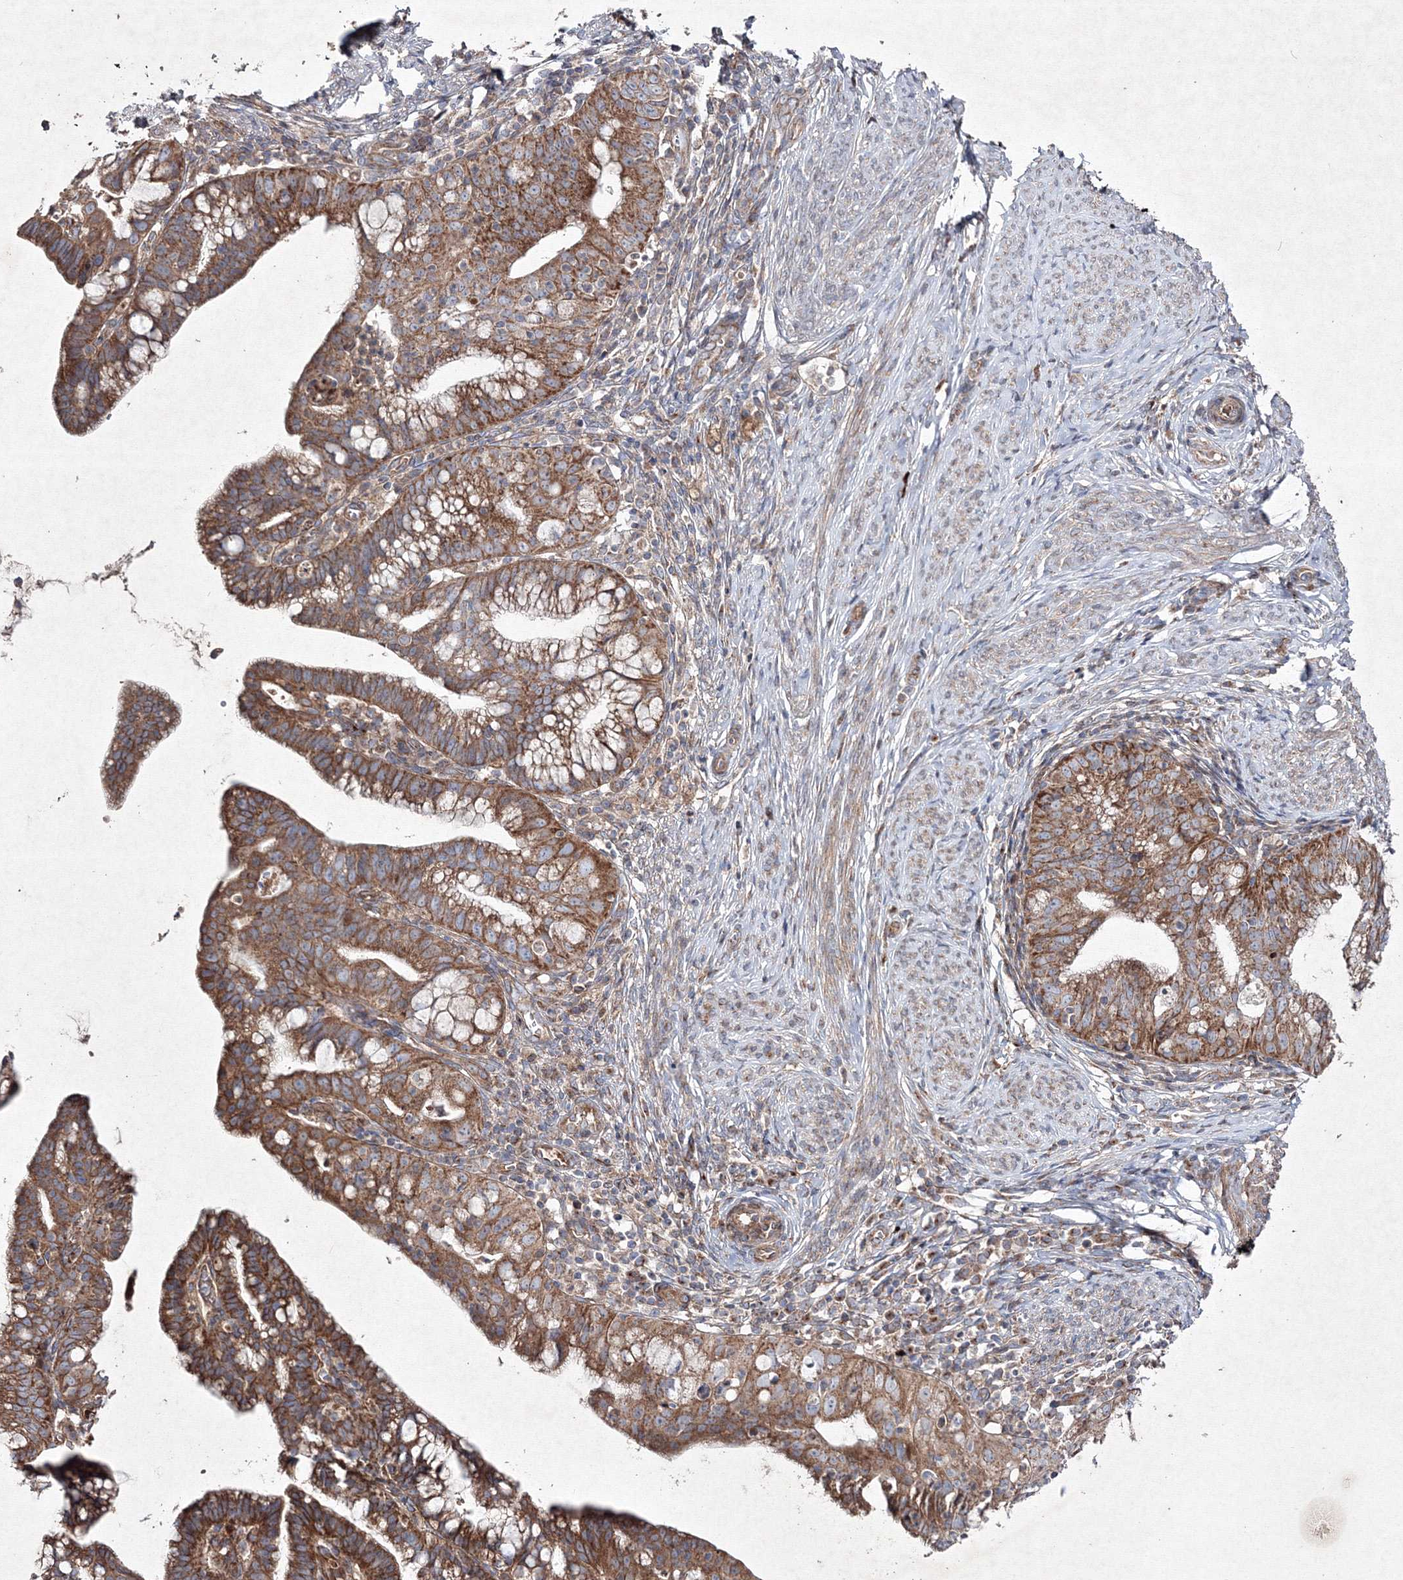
{"staining": {"intensity": "strong", "quantity": ">75%", "location": "cytoplasmic/membranous"}, "tissue": "cervical cancer", "cell_type": "Tumor cells", "image_type": "cancer", "snomed": [{"axis": "morphology", "description": "Adenocarcinoma, NOS"}, {"axis": "topography", "description": "Cervix"}], "caption": "Immunohistochemical staining of human adenocarcinoma (cervical) shows strong cytoplasmic/membranous protein positivity in about >75% of tumor cells.", "gene": "GFM1", "patient": {"sex": "female", "age": 36}}